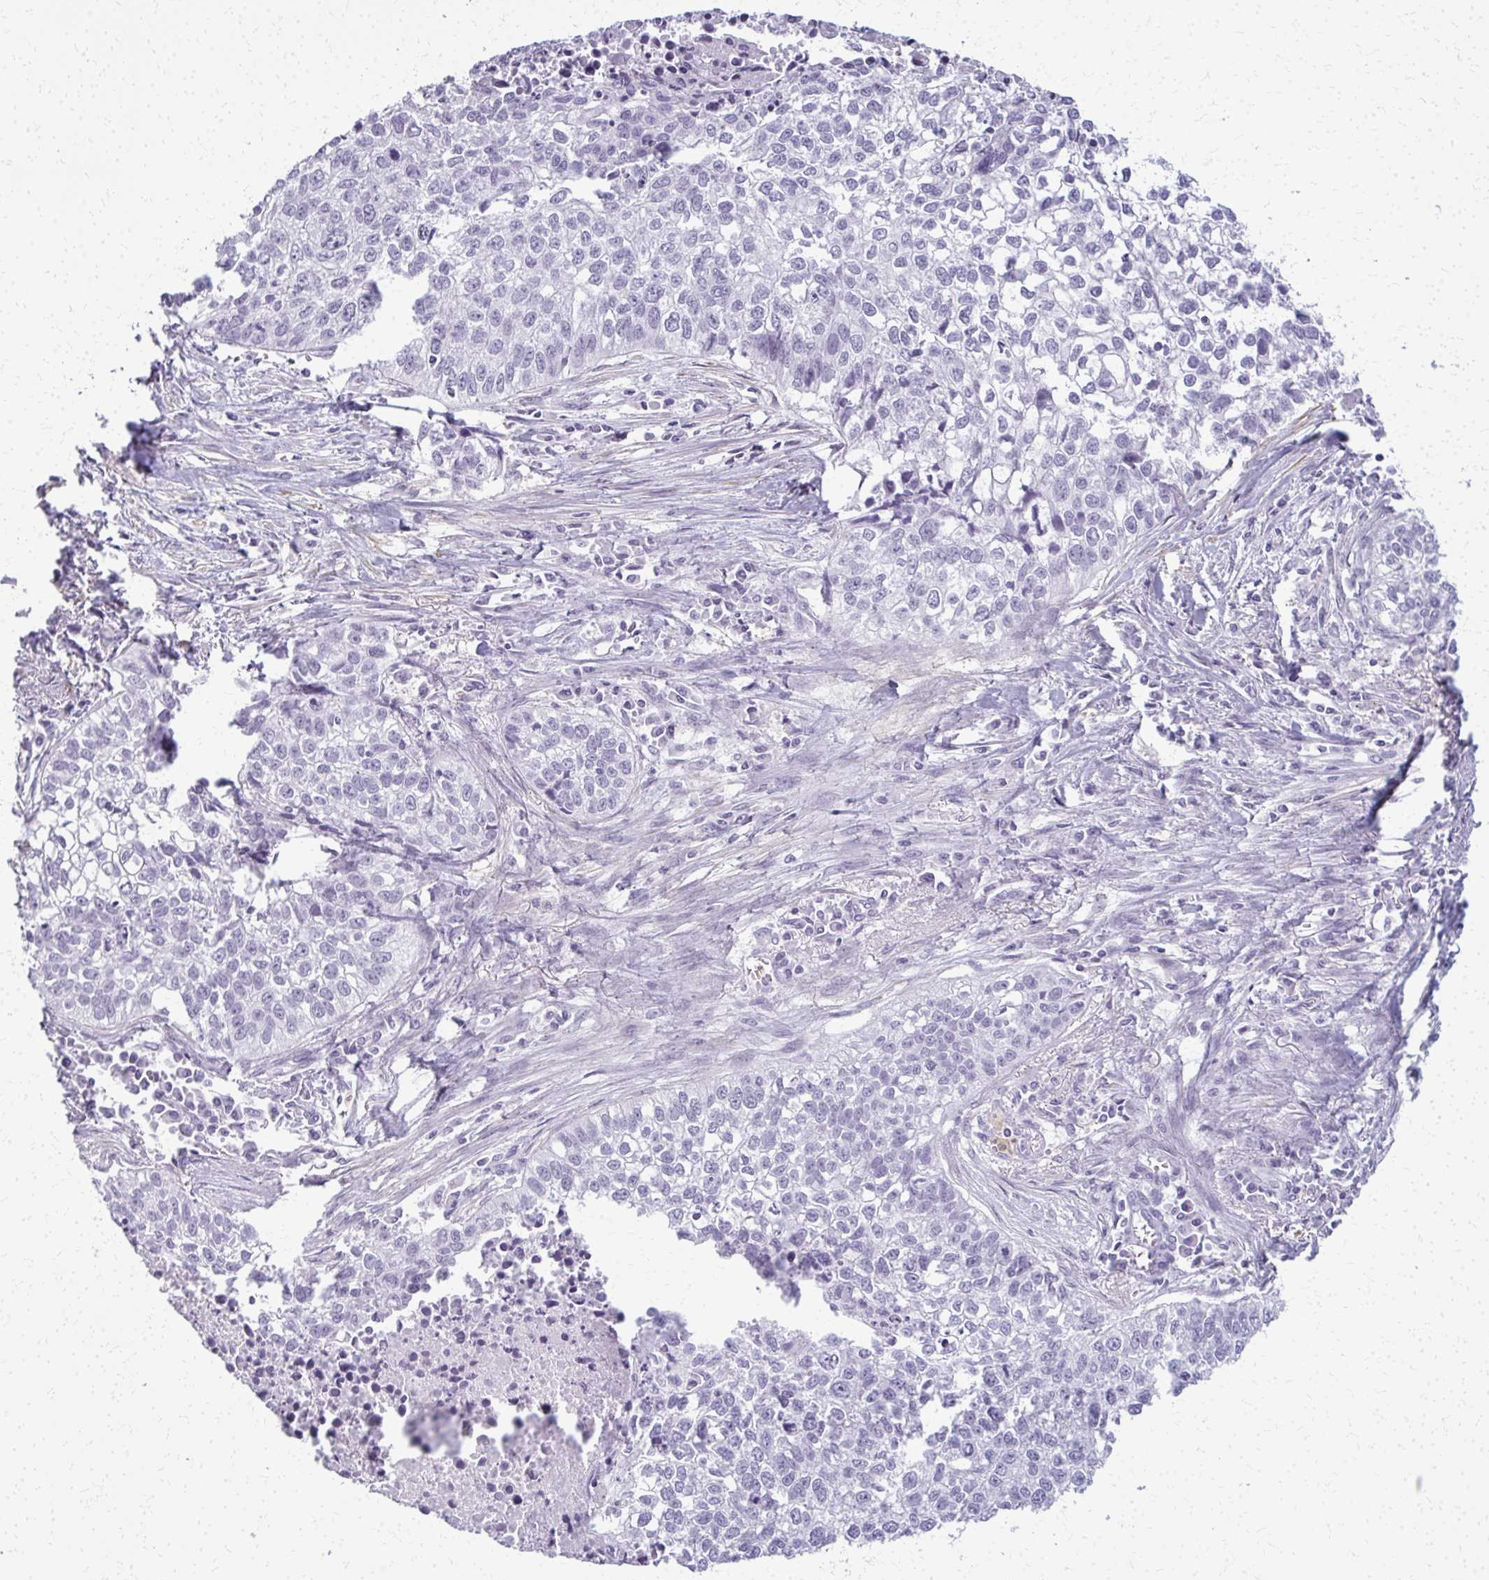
{"staining": {"intensity": "negative", "quantity": "none", "location": "none"}, "tissue": "lung cancer", "cell_type": "Tumor cells", "image_type": "cancer", "snomed": [{"axis": "morphology", "description": "Squamous cell carcinoma, NOS"}, {"axis": "topography", "description": "Lung"}], "caption": "The photomicrograph exhibits no staining of tumor cells in lung squamous cell carcinoma.", "gene": "CA3", "patient": {"sex": "male", "age": 74}}